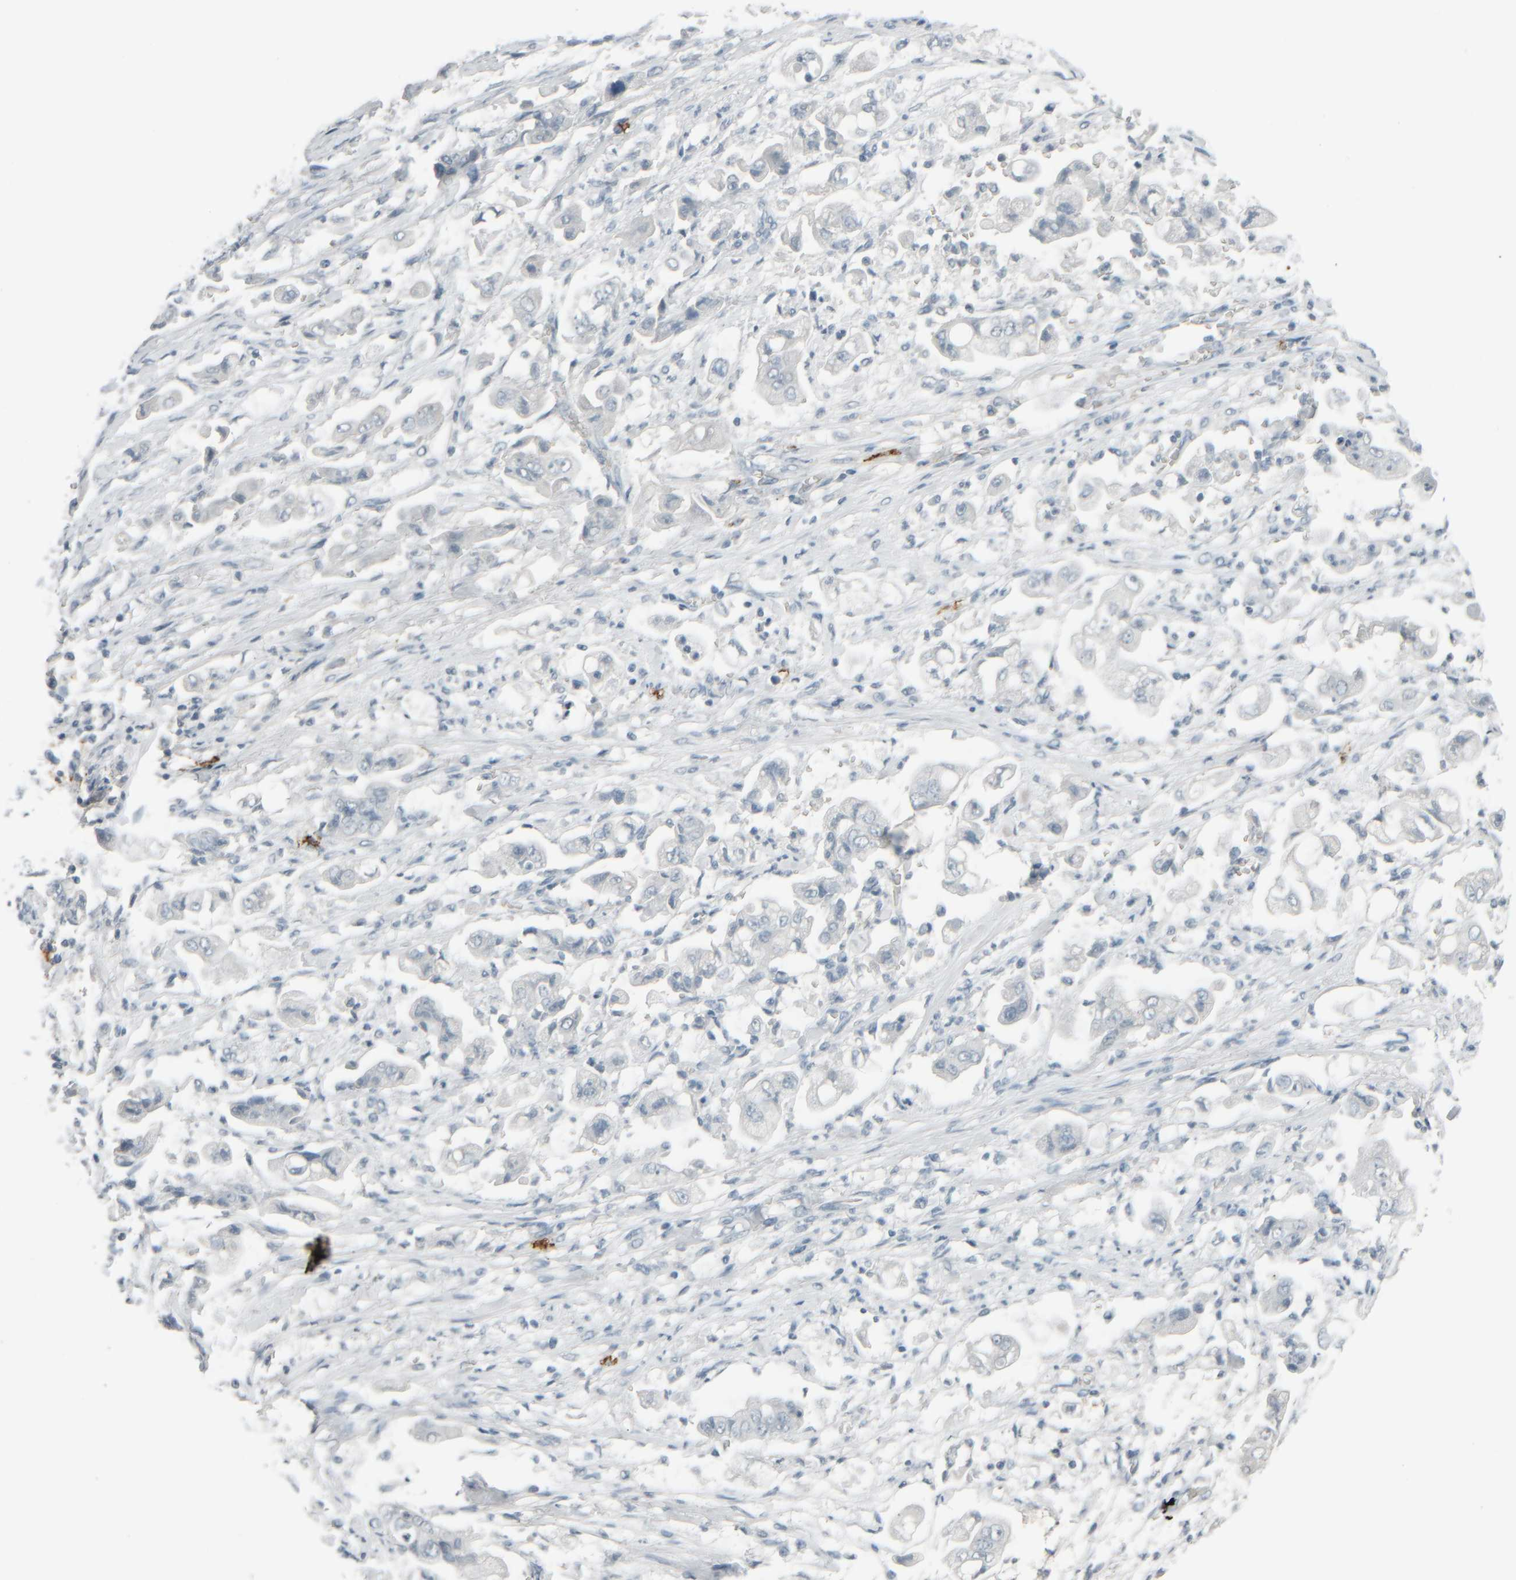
{"staining": {"intensity": "negative", "quantity": "none", "location": "none"}, "tissue": "stomach cancer", "cell_type": "Tumor cells", "image_type": "cancer", "snomed": [{"axis": "morphology", "description": "Adenocarcinoma, NOS"}, {"axis": "topography", "description": "Stomach"}], "caption": "Tumor cells show no significant expression in stomach cancer (adenocarcinoma). (Immunohistochemistry (ihc), brightfield microscopy, high magnification).", "gene": "TPSAB1", "patient": {"sex": "male", "age": 62}}